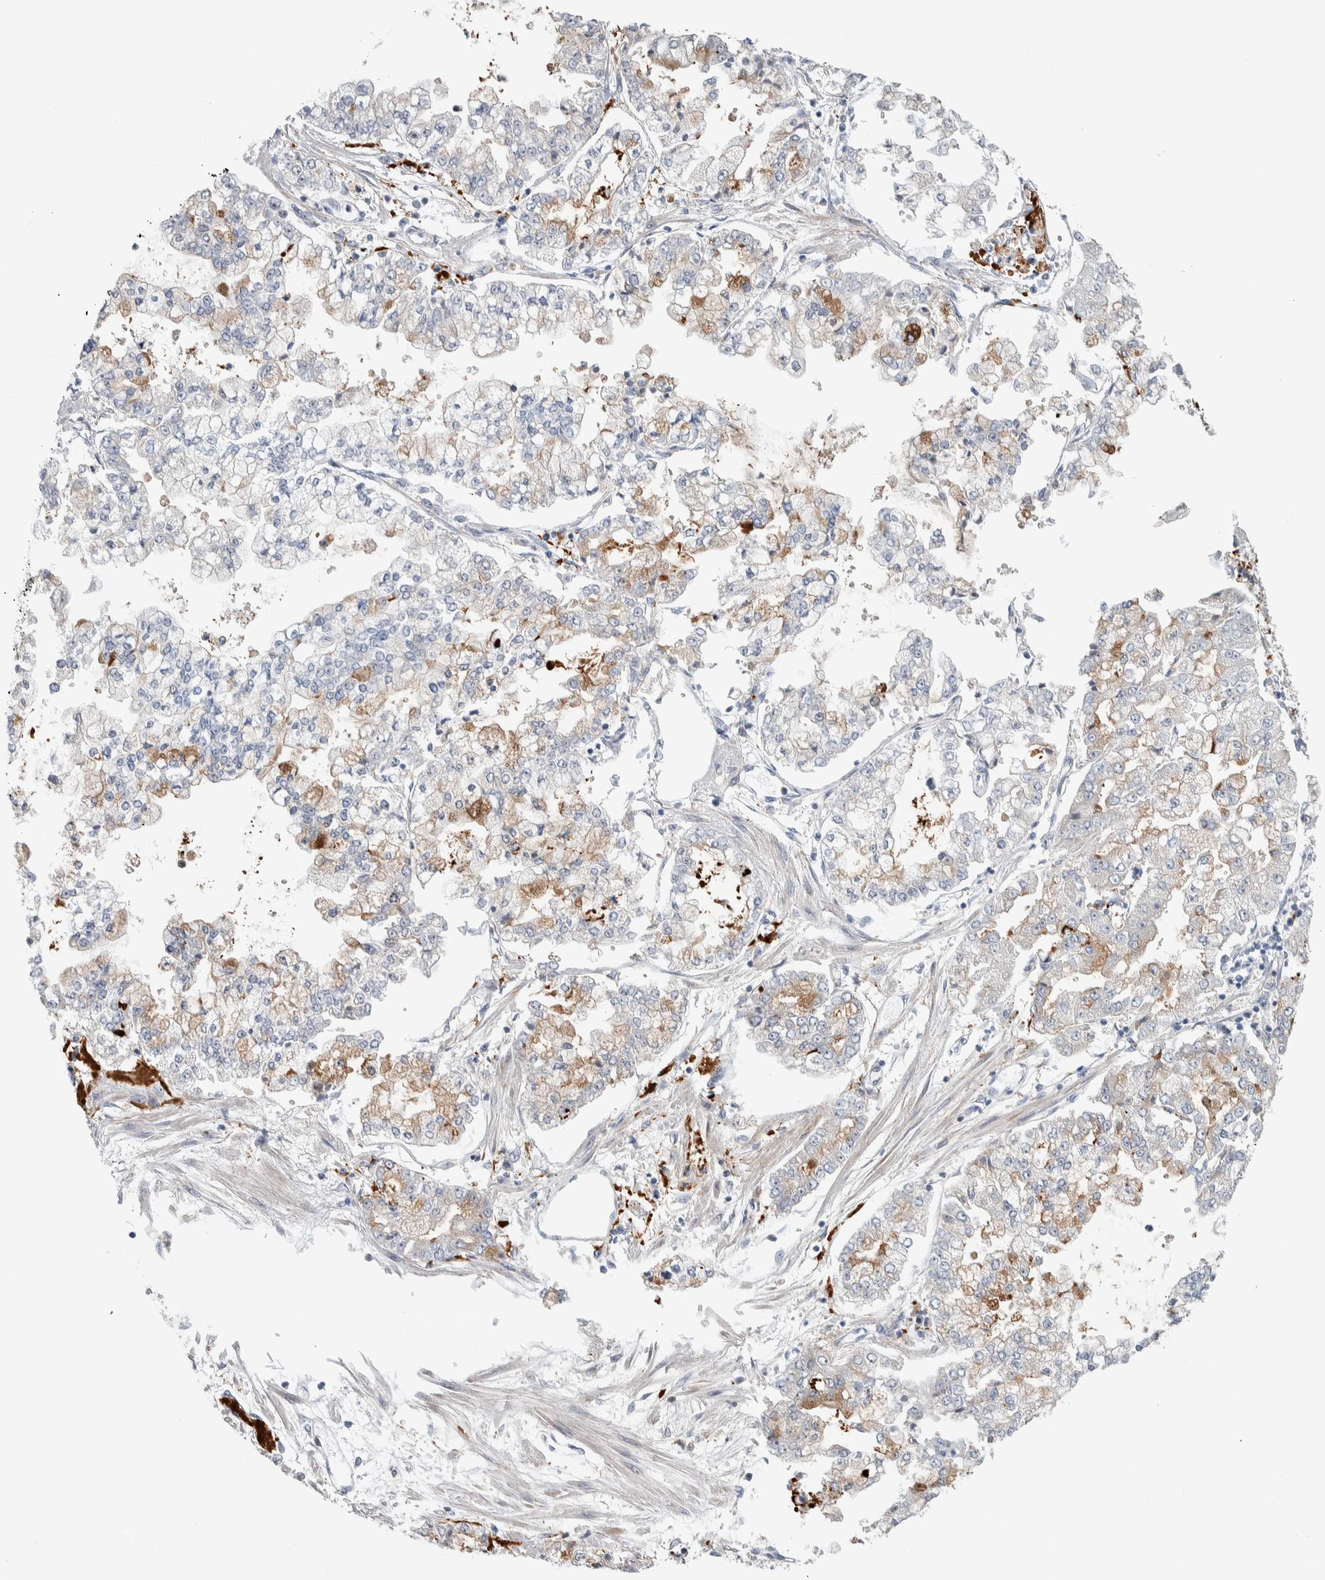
{"staining": {"intensity": "moderate", "quantity": "<25%", "location": "cytoplasmic/membranous"}, "tissue": "stomach cancer", "cell_type": "Tumor cells", "image_type": "cancer", "snomed": [{"axis": "morphology", "description": "Adenocarcinoma, NOS"}, {"axis": "topography", "description": "Stomach"}], "caption": "Immunohistochemical staining of stomach adenocarcinoma reveals moderate cytoplasmic/membranous protein staining in about <25% of tumor cells.", "gene": "PRRG4", "patient": {"sex": "male", "age": 76}}